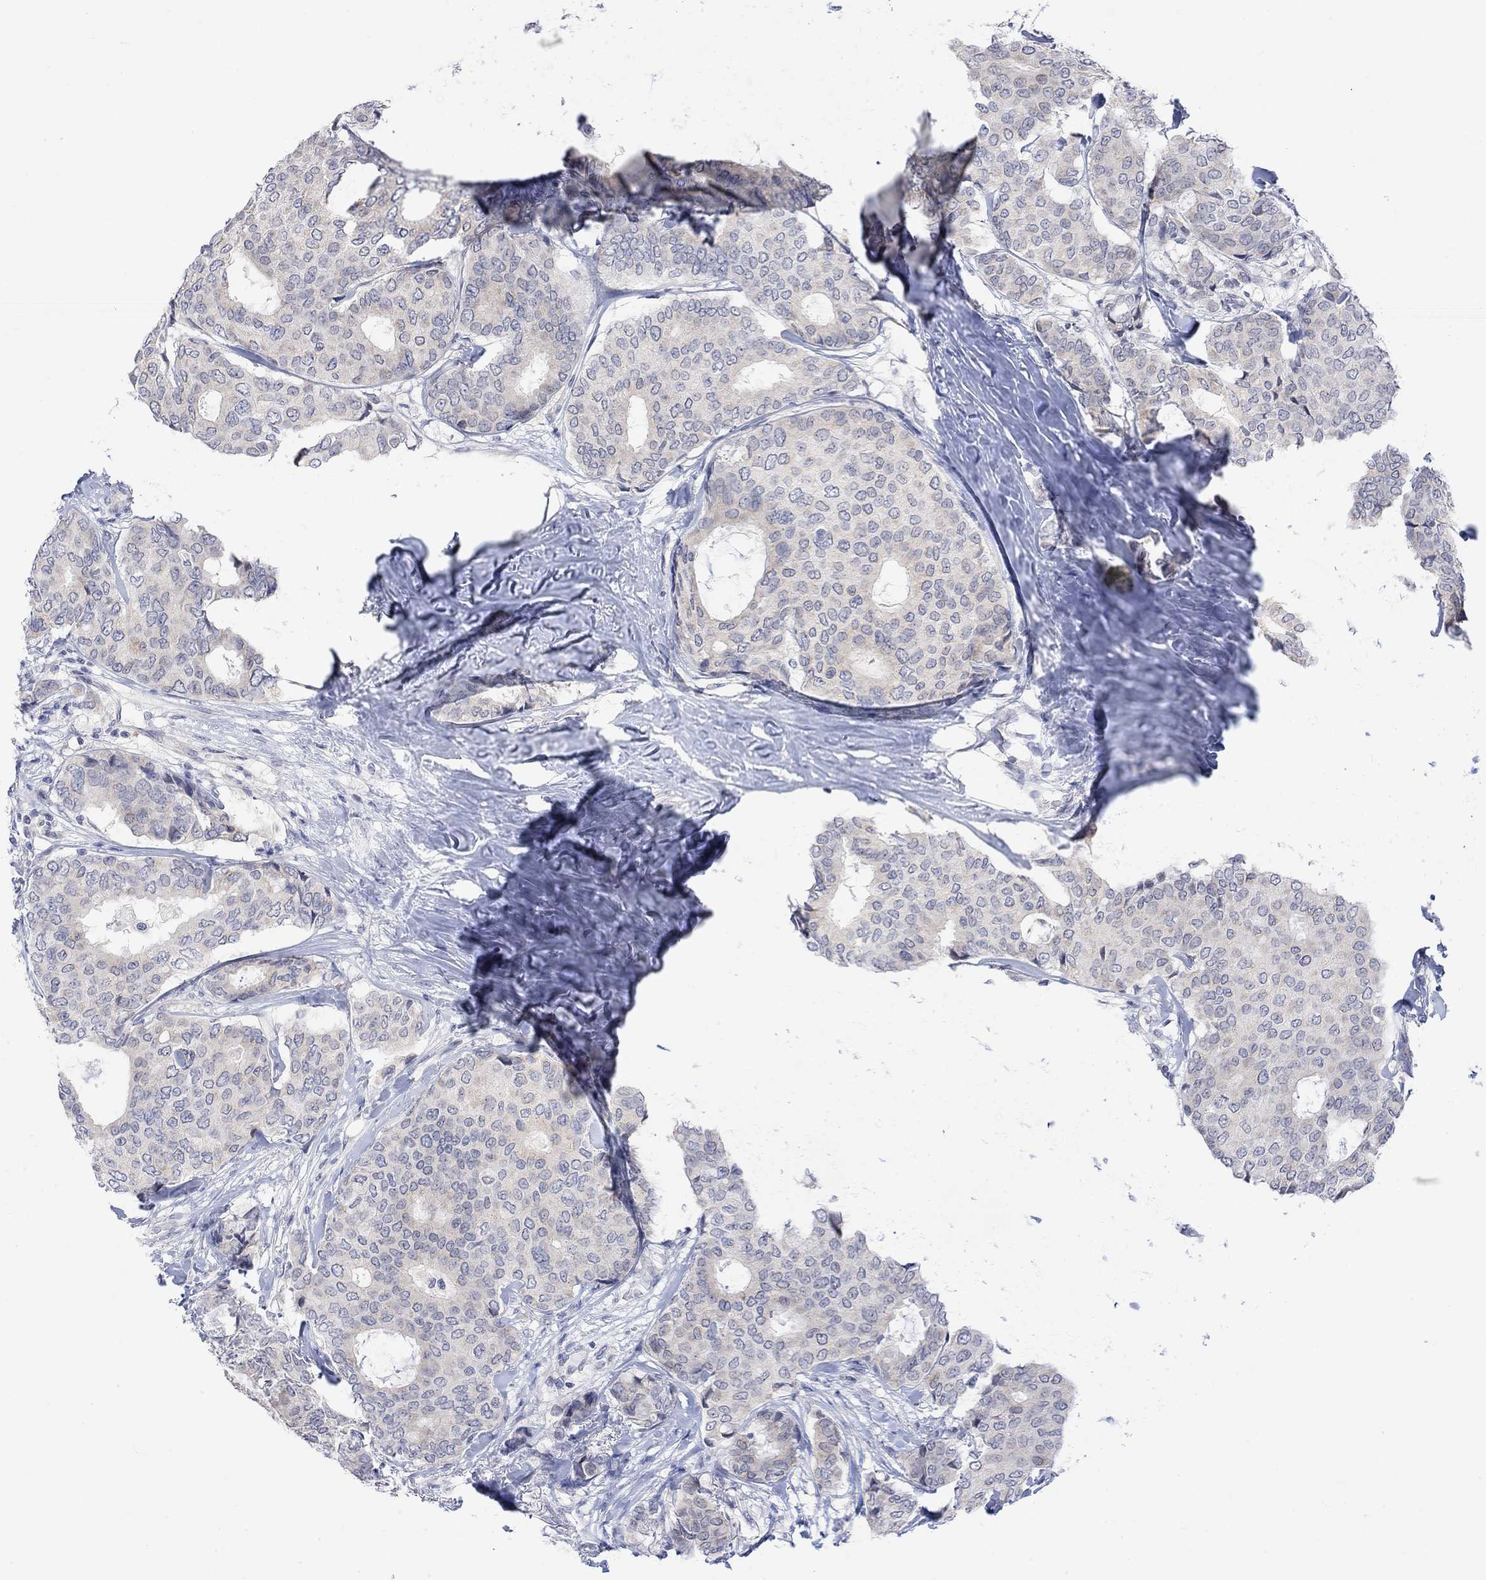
{"staining": {"intensity": "negative", "quantity": "none", "location": "none"}, "tissue": "breast cancer", "cell_type": "Tumor cells", "image_type": "cancer", "snomed": [{"axis": "morphology", "description": "Duct carcinoma"}, {"axis": "topography", "description": "Breast"}], "caption": "This histopathology image is of breast cancer (infiltrating ductal carcinoma) stained with immunohistochemistry (IHC) to label a protein in brown with the nuclei are counter-stained blue. There is no positivity in tumor cells. (Brightfield microscopy of DAB (3,3'-diaminobenzidine) immunohistochemistry (IHC) at high magnification).", "gene": "DCX", "patient": {"sex": "female", "age": 75}}